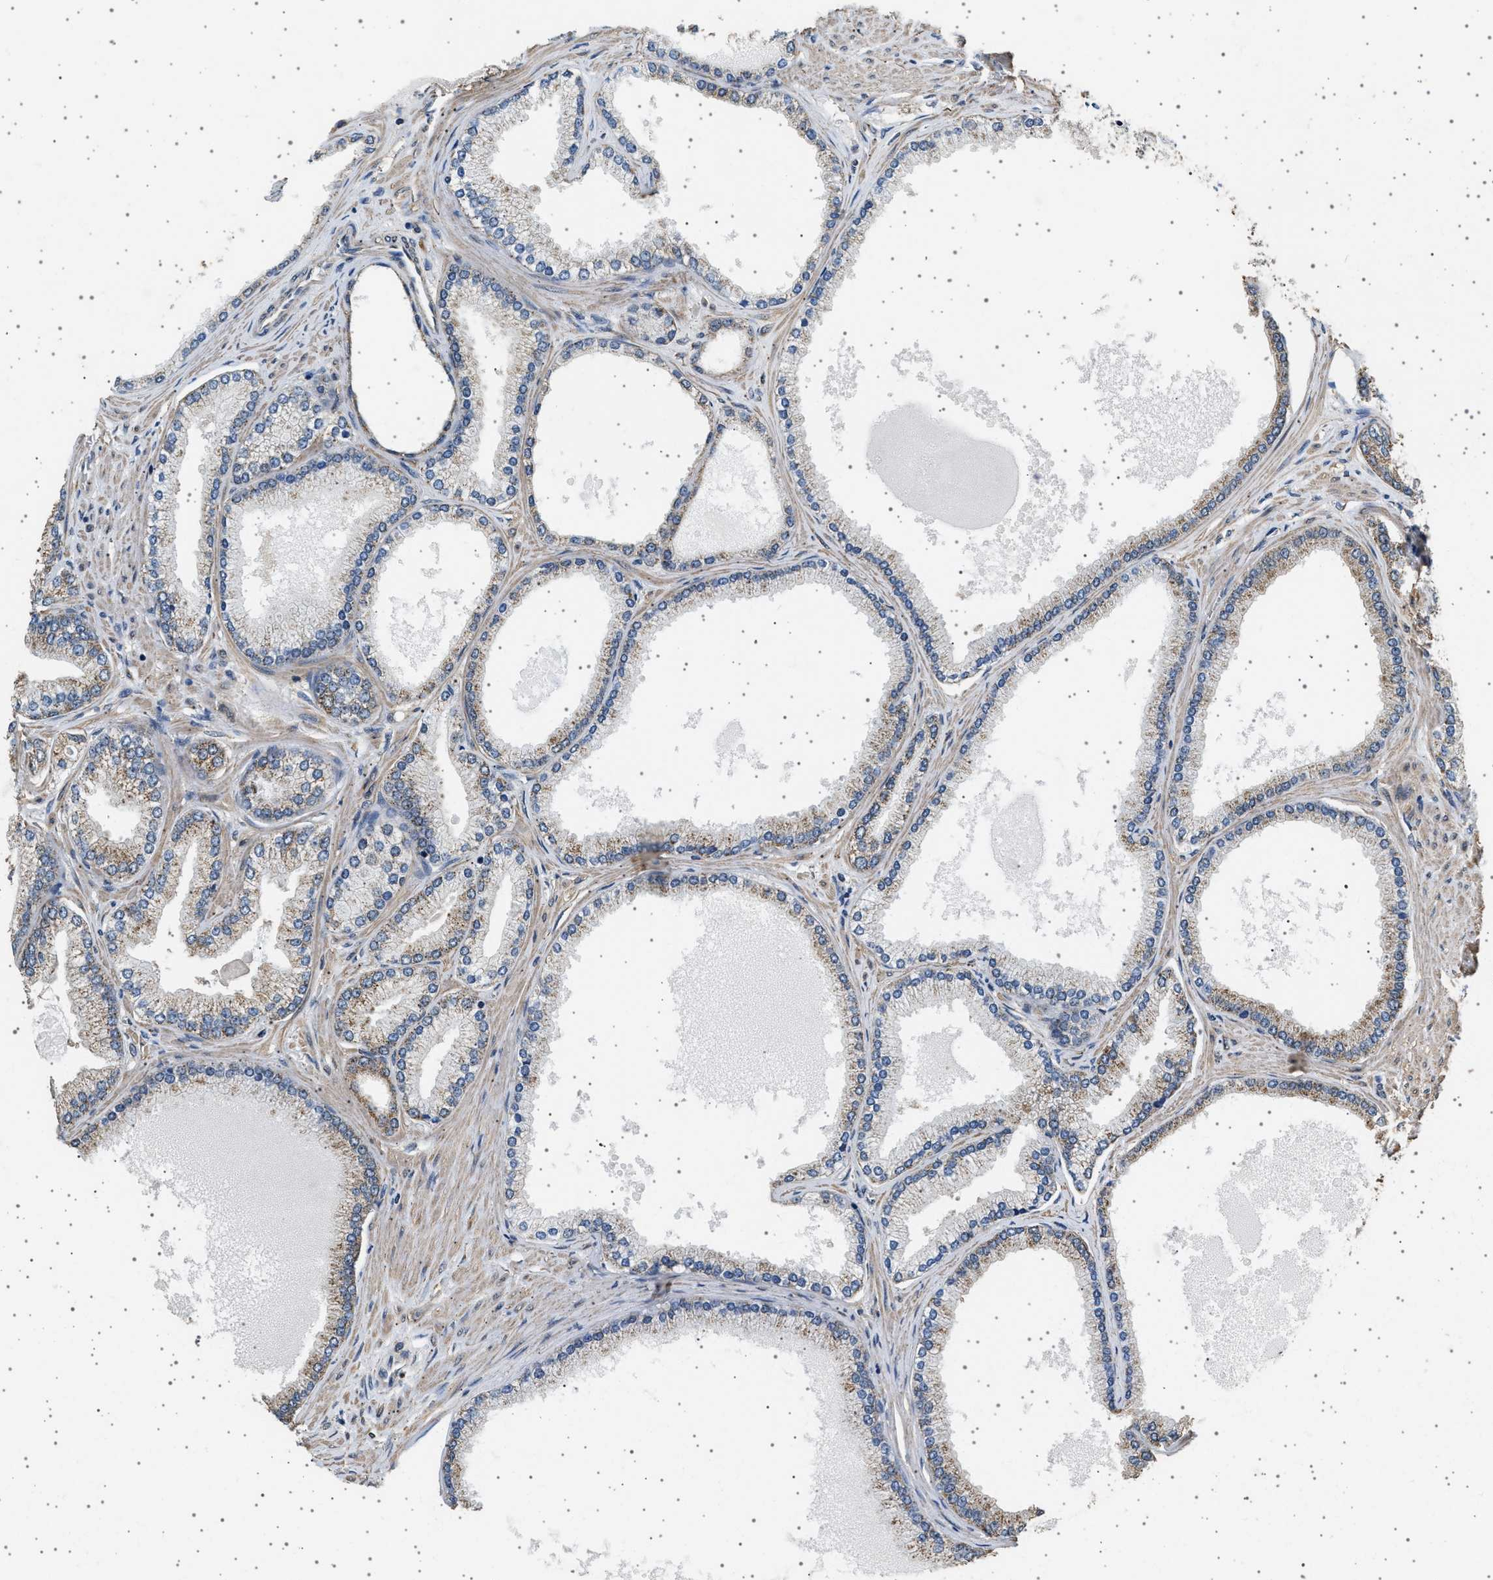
{"staining": {"intensity": "weak", "quantity": "25%-75%", "location": "cytoplasmic/membranous"}, "tissue": "prostate cancer", "cell_type": "Tumor cells", "image_type": "cancer", "snomed": [{"axis": "morphology", "description": "Adenocarcinoma, High grade"}, {"axis": "topography", "description": "Prostate"}], "caption": "Brown immunohistochemical staining in human prostate cancer (adenocarcinoma (high-grade)) exhibits weak cytoplasmic/membranous expression in about 25%-75% of tumor cells. The protein of interest is shown in brown color, while the nuclei are stained blue.", "gene": "KCNA4", "patient": {"sex": "male", "age": 61}}